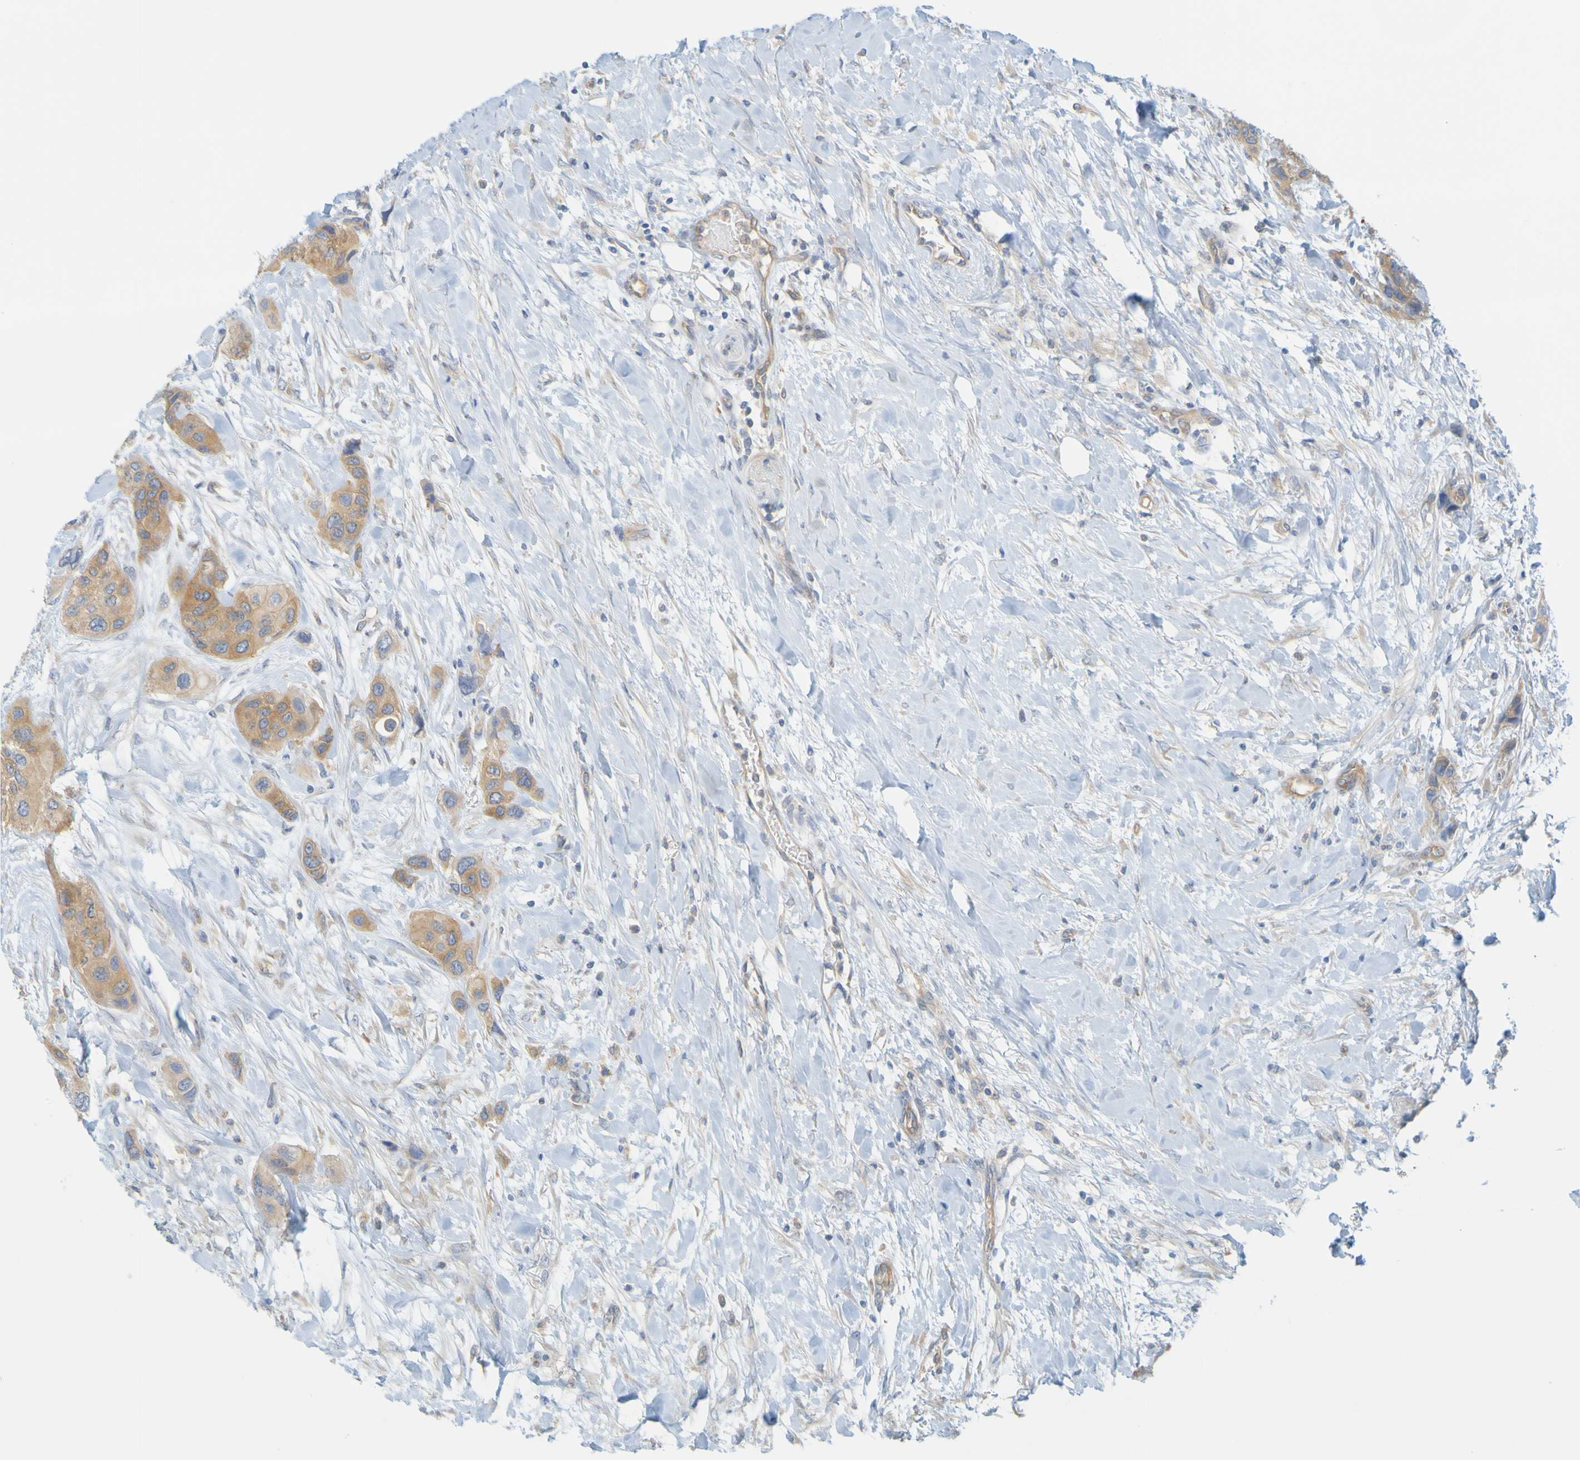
{"staining": {"intensity": "moderate", "quantity": ">75%", "location": "cytoplasmic/membranous"}, "tissue": "urothelial cancer", "cell_type": "Tumor cells", "image_type": "cancer", "snomed": [{"axis": "morphology", "description": "Urothelial carcinoma, High grade"}, {"axis": "topography", "description": "Urinary bladder"}], "caption": "Tumor cells exhibit medium levels of moderate cytoplasmic/membranous expression in about >75% of cells in human urothelial cancer.", "gene": "APPL1", "patient": {"sex": "female", "age": 56}}